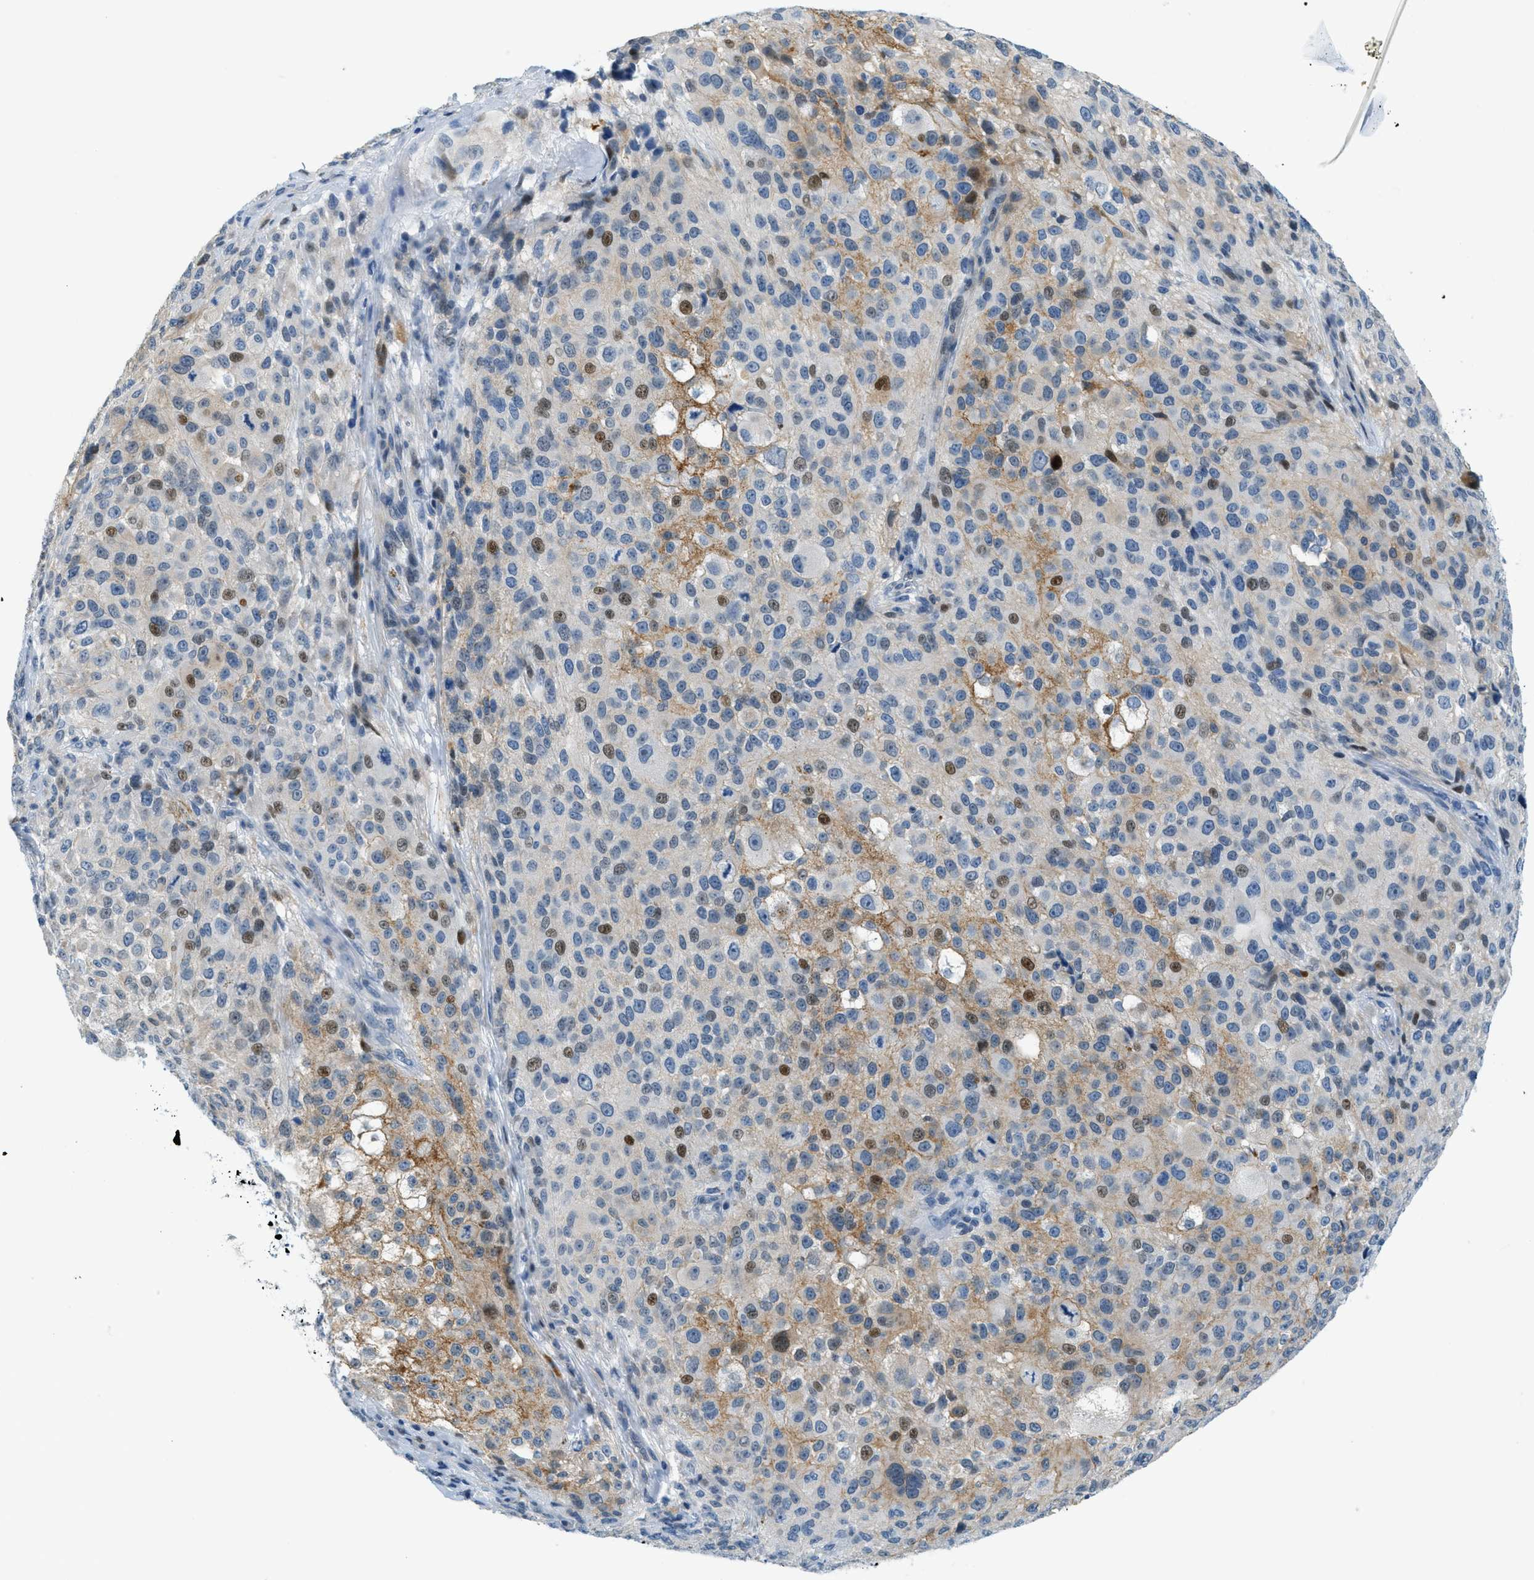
{"staining": {"intensity": "moderate", "quantity": "25%-75%", "location": "cytoplasmic/membranous,nuclear"}, "tissue": "melanoma", "cell_type": "Tumor cells", "image_type": "cancer", "snomed": [{"axis": "morphology", "description": "Necrosis, NOS"}, {"axis": "morphology", "description": "Malignant melanoma, NOS"}, {"axis": "topography", "description": "Skin"}], "caption": "Tumor cells demonstrate medium levels of moderate cytoplasmic/membranous and nuclear expression in about 25%-75% of cells in human melanoma.", "gene": "CYP4X1", "patient": {"sex": "female", "age": 87}}